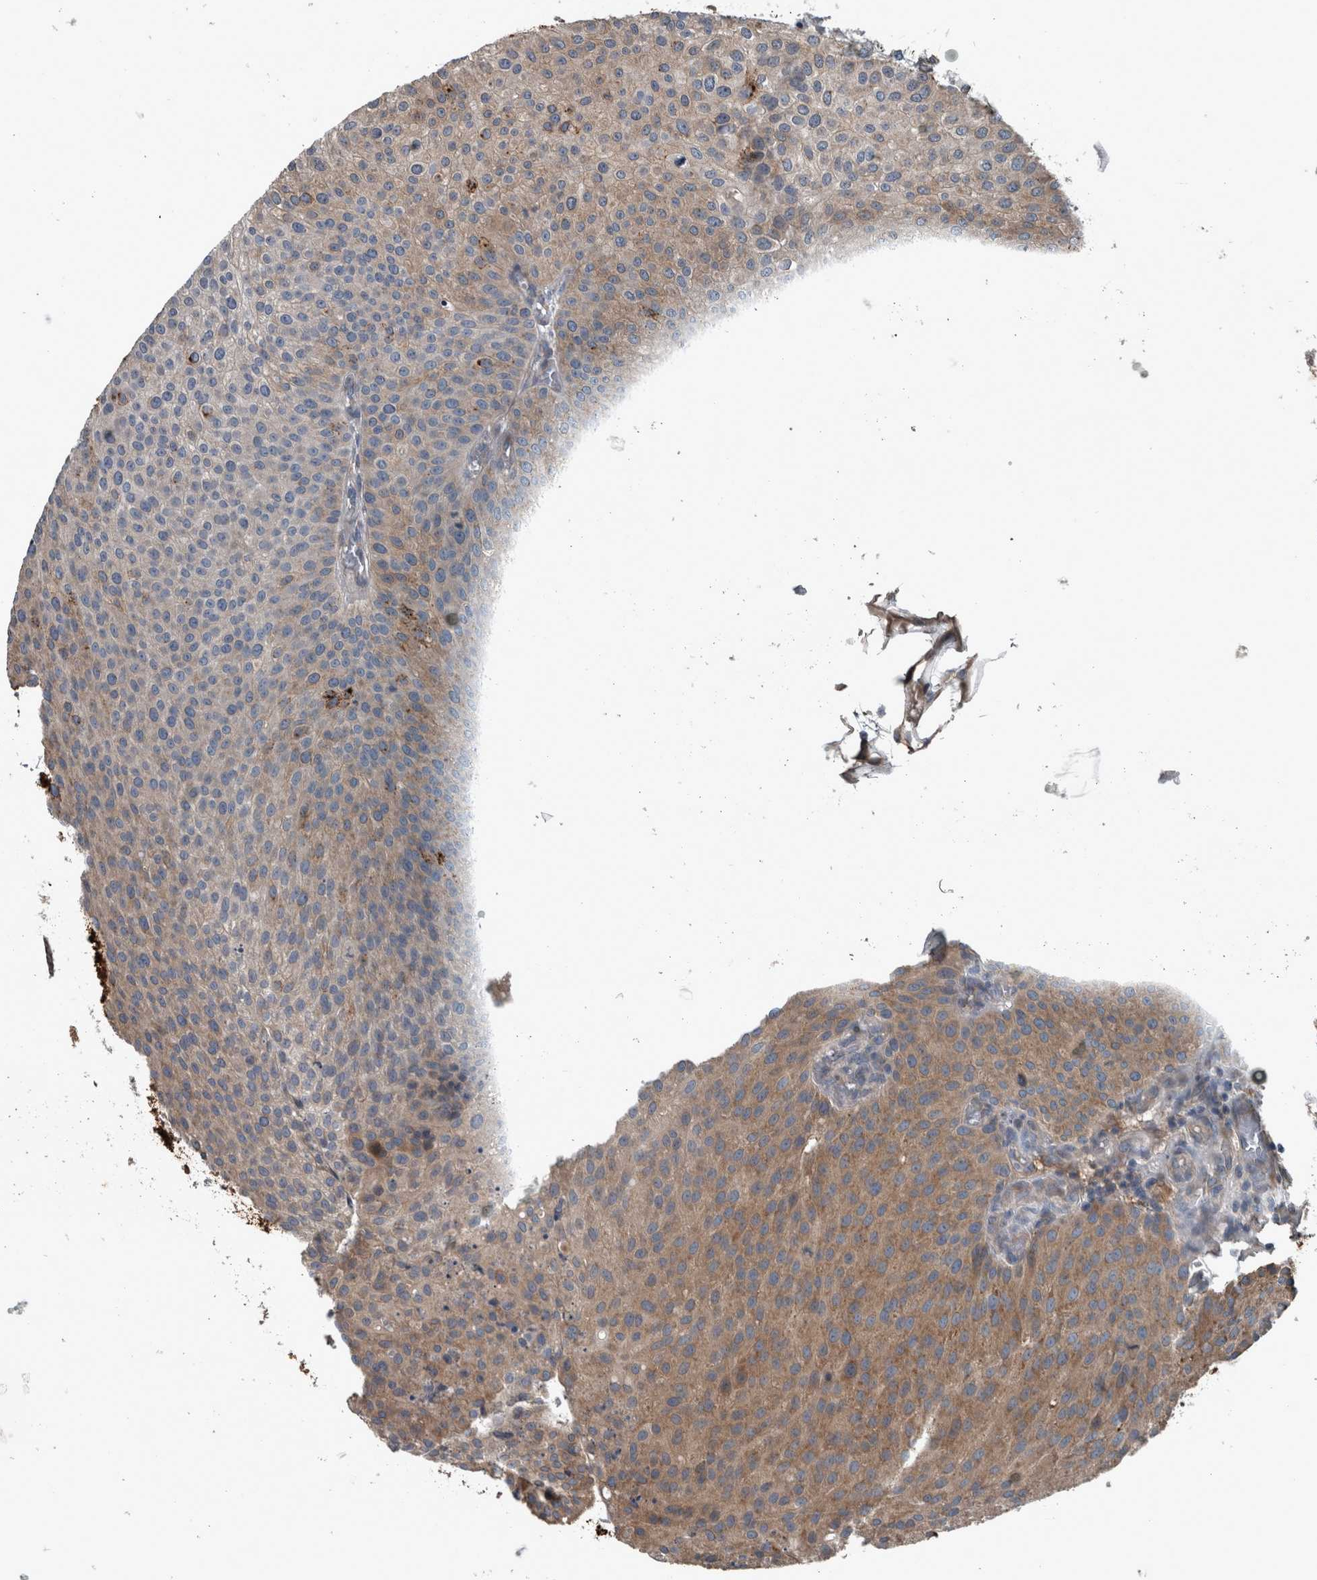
{"staining": {"intensity": "moderate", "quantity": "25%-75%", "location": "cytoplasmic/membranous"}, "tissue": "urothelial cancer", "cell_type": "Tumor cells", "image_type": "cancer", "snomed": [{"axis": "morphology", "description": "Urothelial carcinoma, Low grade"}, {"axis": "topography", "description": "Smooth muscle"}, {"axis": "topography", "description": "Urinary bladder"}], "caption": "Immunohistochemical staining of human low-grade urothelial carcinoma demonstrates moderate cytoplasmic/membranous protein expression in approximately 25%-75% of tumor cells.", "gene": "EXOC8", "patient": {"sex": "male", "age": 60}}